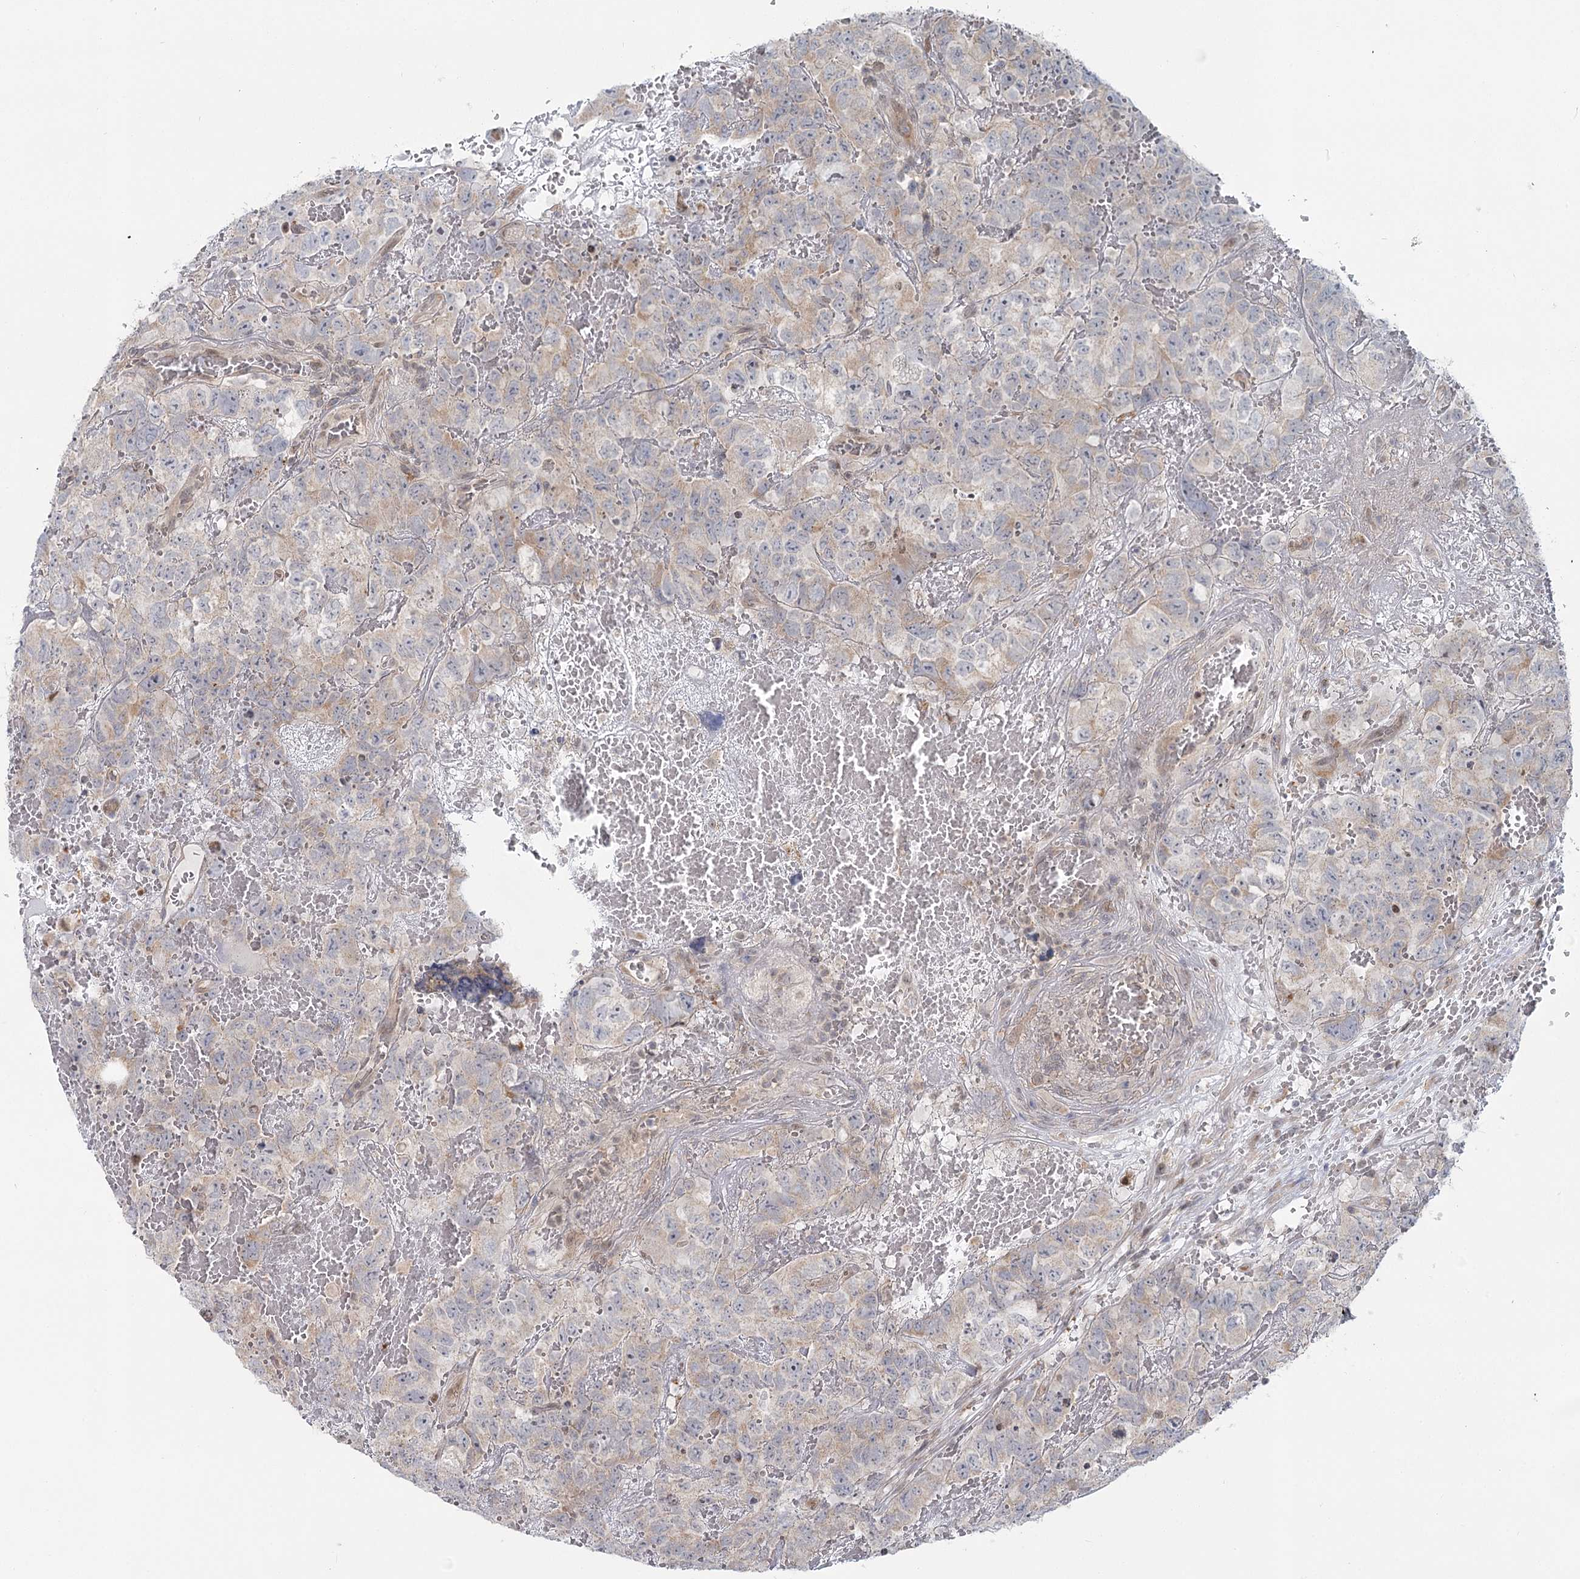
{"staining": {"intensity": "weak", "quantity": "<25%", "location": "cytoplasmic/membranous"}, "tissue": "testis cancer", "cell_type": "Tumor cells", "image_type": "cancer", "snomed": [{"axis": "morphology", "description": "Carcinoma, Embryonal, NOS"}, {"axis": "topography", "description": "Testis"}], "caption": "Immunohistochemical staining of testis cancer (embryonal carcinoma) exhibits no significant staining in tumor cells. (Brightfield microscopy of DAB immunohistochemistry at high magnification).", "gene": "THNSL1", "patient": {"sex": "male", "age": 45}}